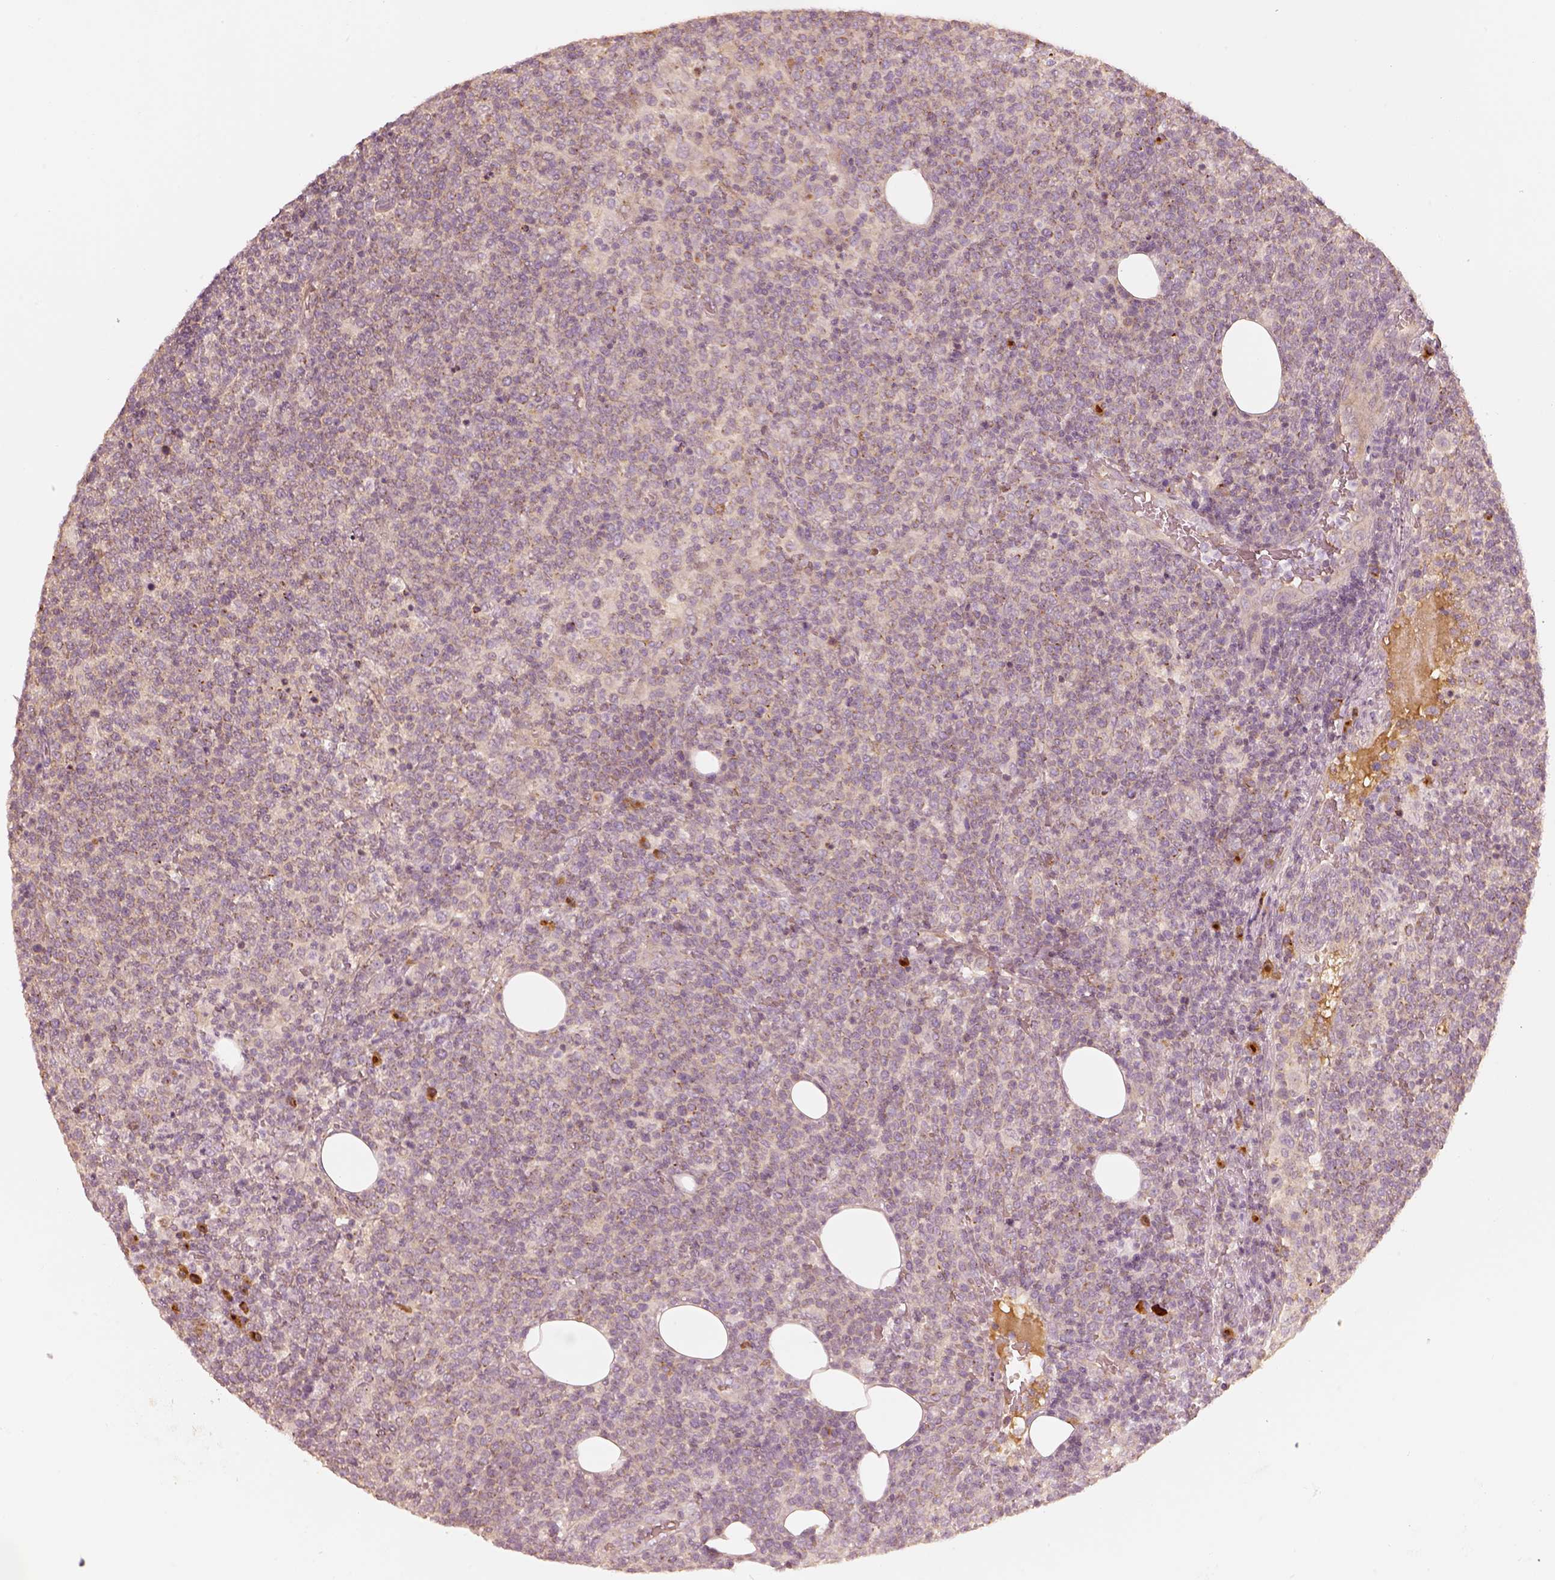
{"staining": {"intensity": "negative", "quantity": "none", "location": "none"}, "tissue": "lymphoma", "cell_type": "Tumor cells", "image_type": "cancer", "snomed": [{"axis": "morphology", "description": "Malignant lymphoma, non-Hodgkin's type, High grade"}, {"axis": "topography", "description": "Lymph node"}], "caption": "Photomicrograph shows no protein positivity in tumor cells of lymphoma tissue.", "gene": "GORASP2", "patient": {"sex": "male", "age": 61}}